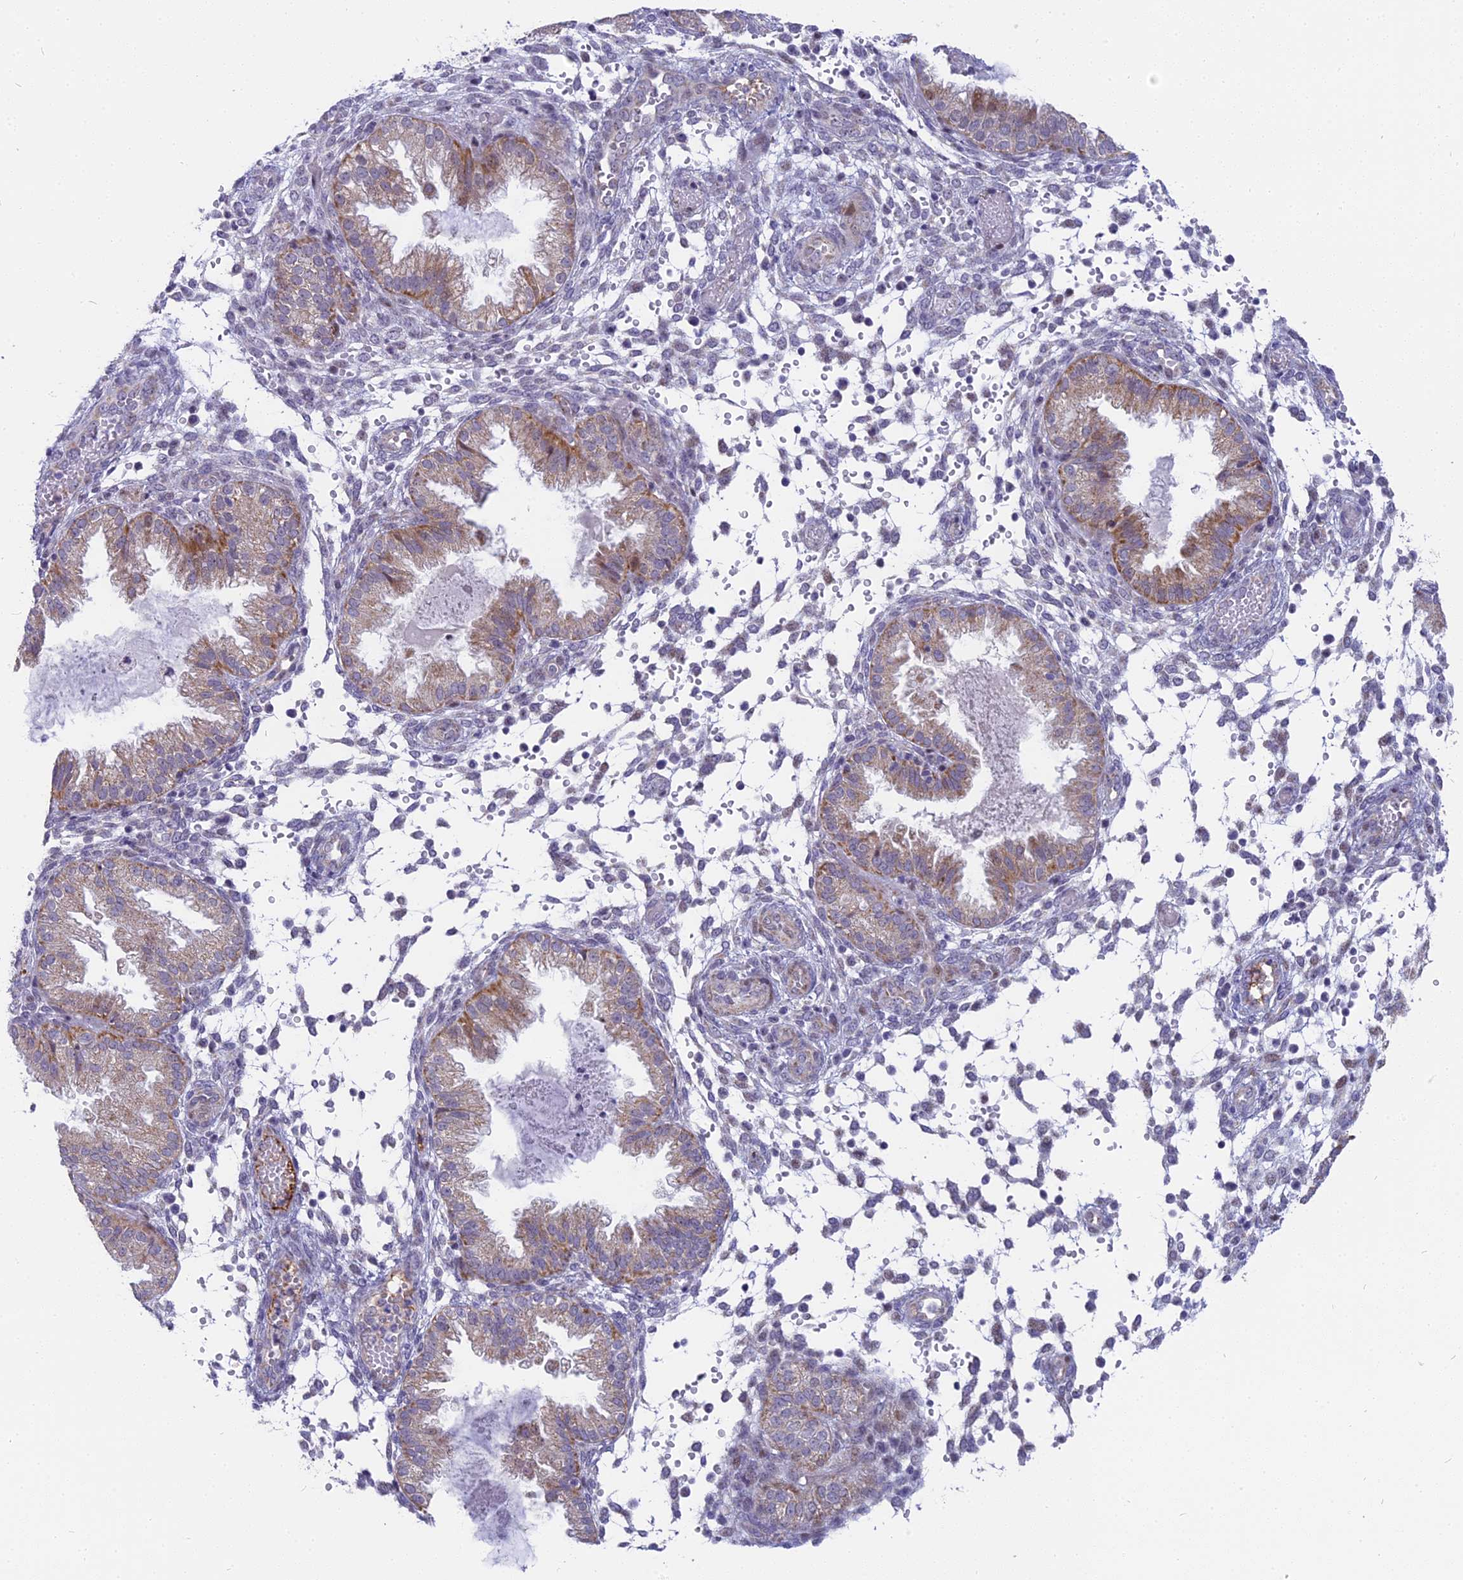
{"staining": {"intensity": "negative", "quantity": "none", "location": "none"}, "tissue": "endometrium", "cell_type": "Cells in endometrial stroma", "image_type": "normal", "snomed": [{"axis": "morphology", "description": "Normal tissue, NOS"}, {"axis": "topography", "description": "Endometrium"}], "caption": "The micrograph displays no staining of cells in endometrial stroma in unremarkable endometrium.", "gene": "DTWD1", "patient": {"sex": "female", "age": 33}}